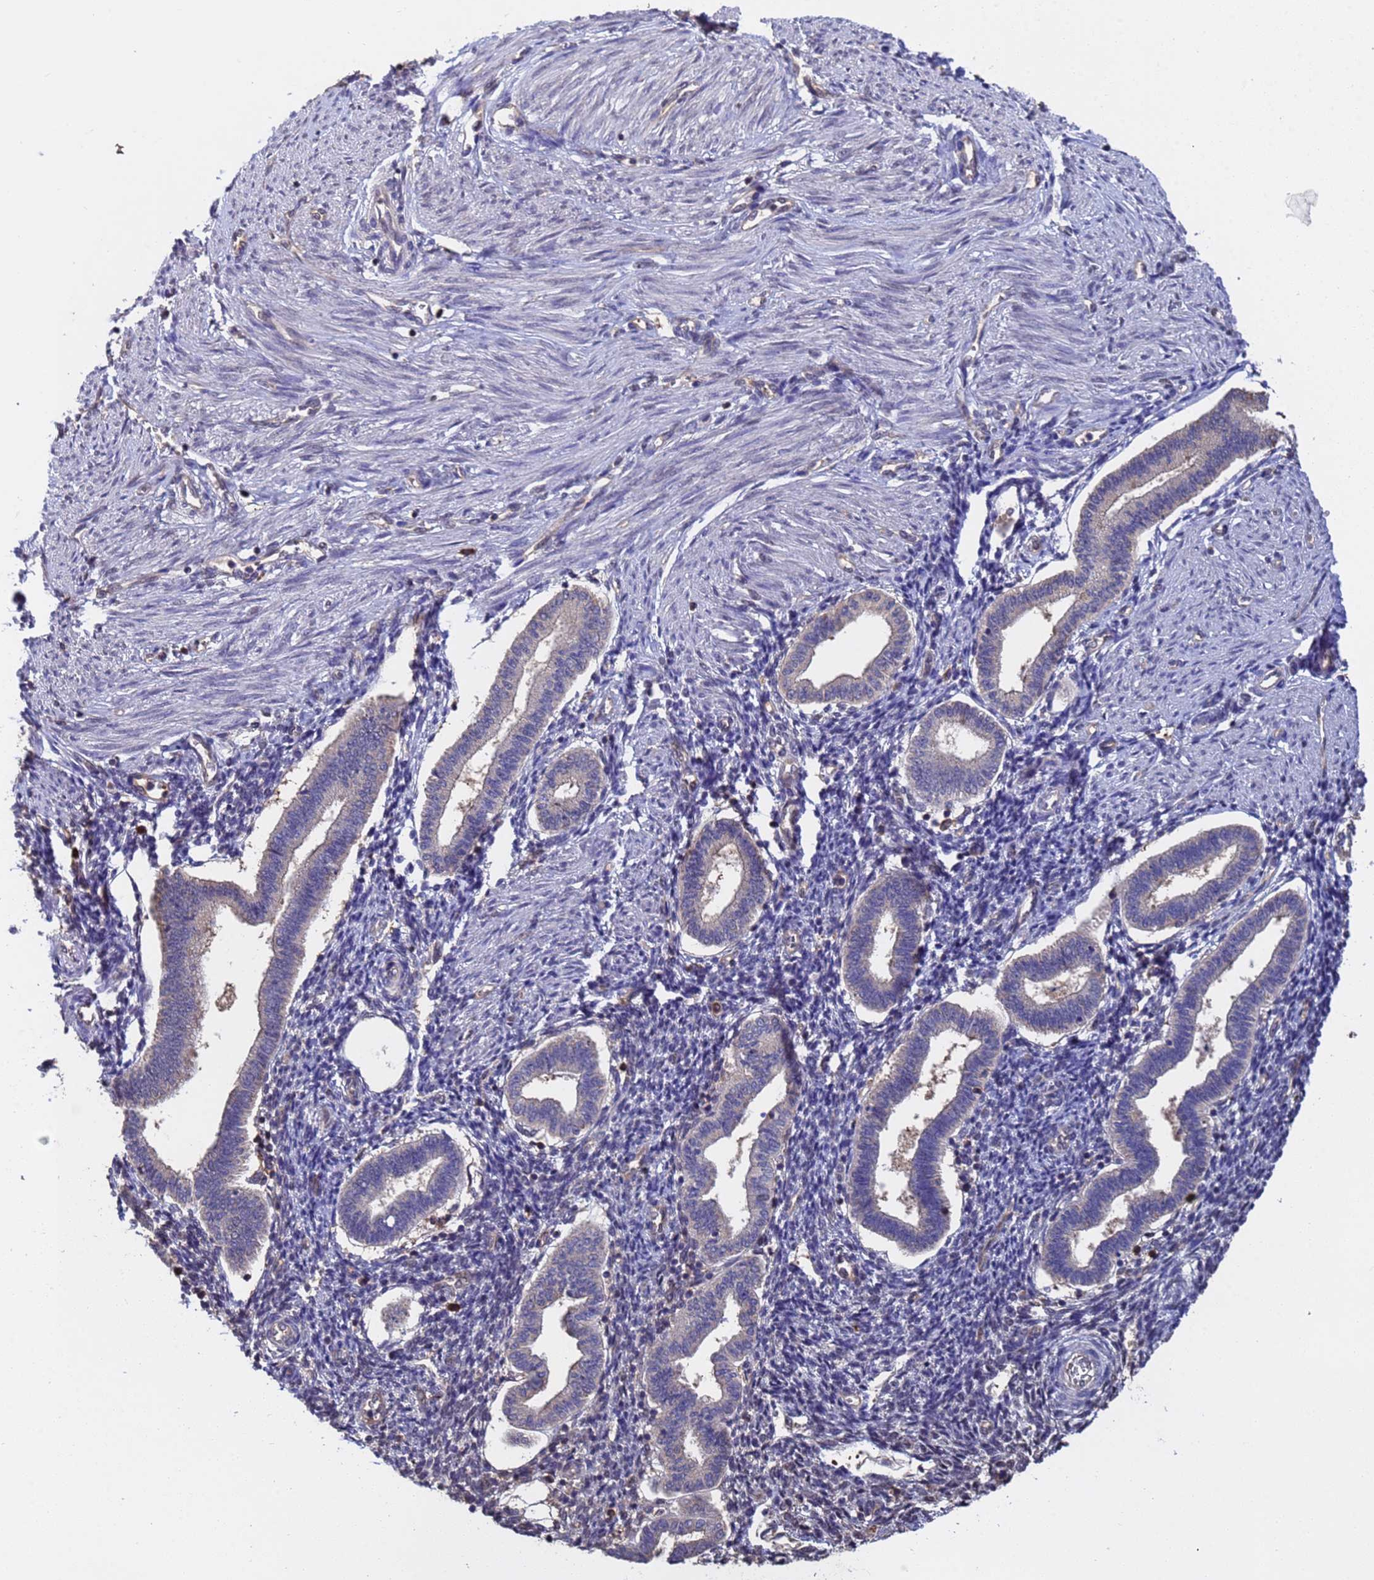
{"staining": {"intensity": "weak", "quantity": "25%-75%", "location": "cytoplasmic/membranous"}, "tissue": "endometrium", "cell_type": "Cells in endometrial stroma", "image_type": "normal", "snomed": [{"axis": "morphology", "description": "Normal tissue, NOS"}, {"axis": "topography", "description": "Endometrium"}], "caption": "This image demonstrates IHC staining of normal endometrium, with low weak cytoplasmic/membranous positivity in about 25%-75% of cells in endometrial stroma.", "gene": "FAM25A", "patient": {"sex": "female", "age": 24}}